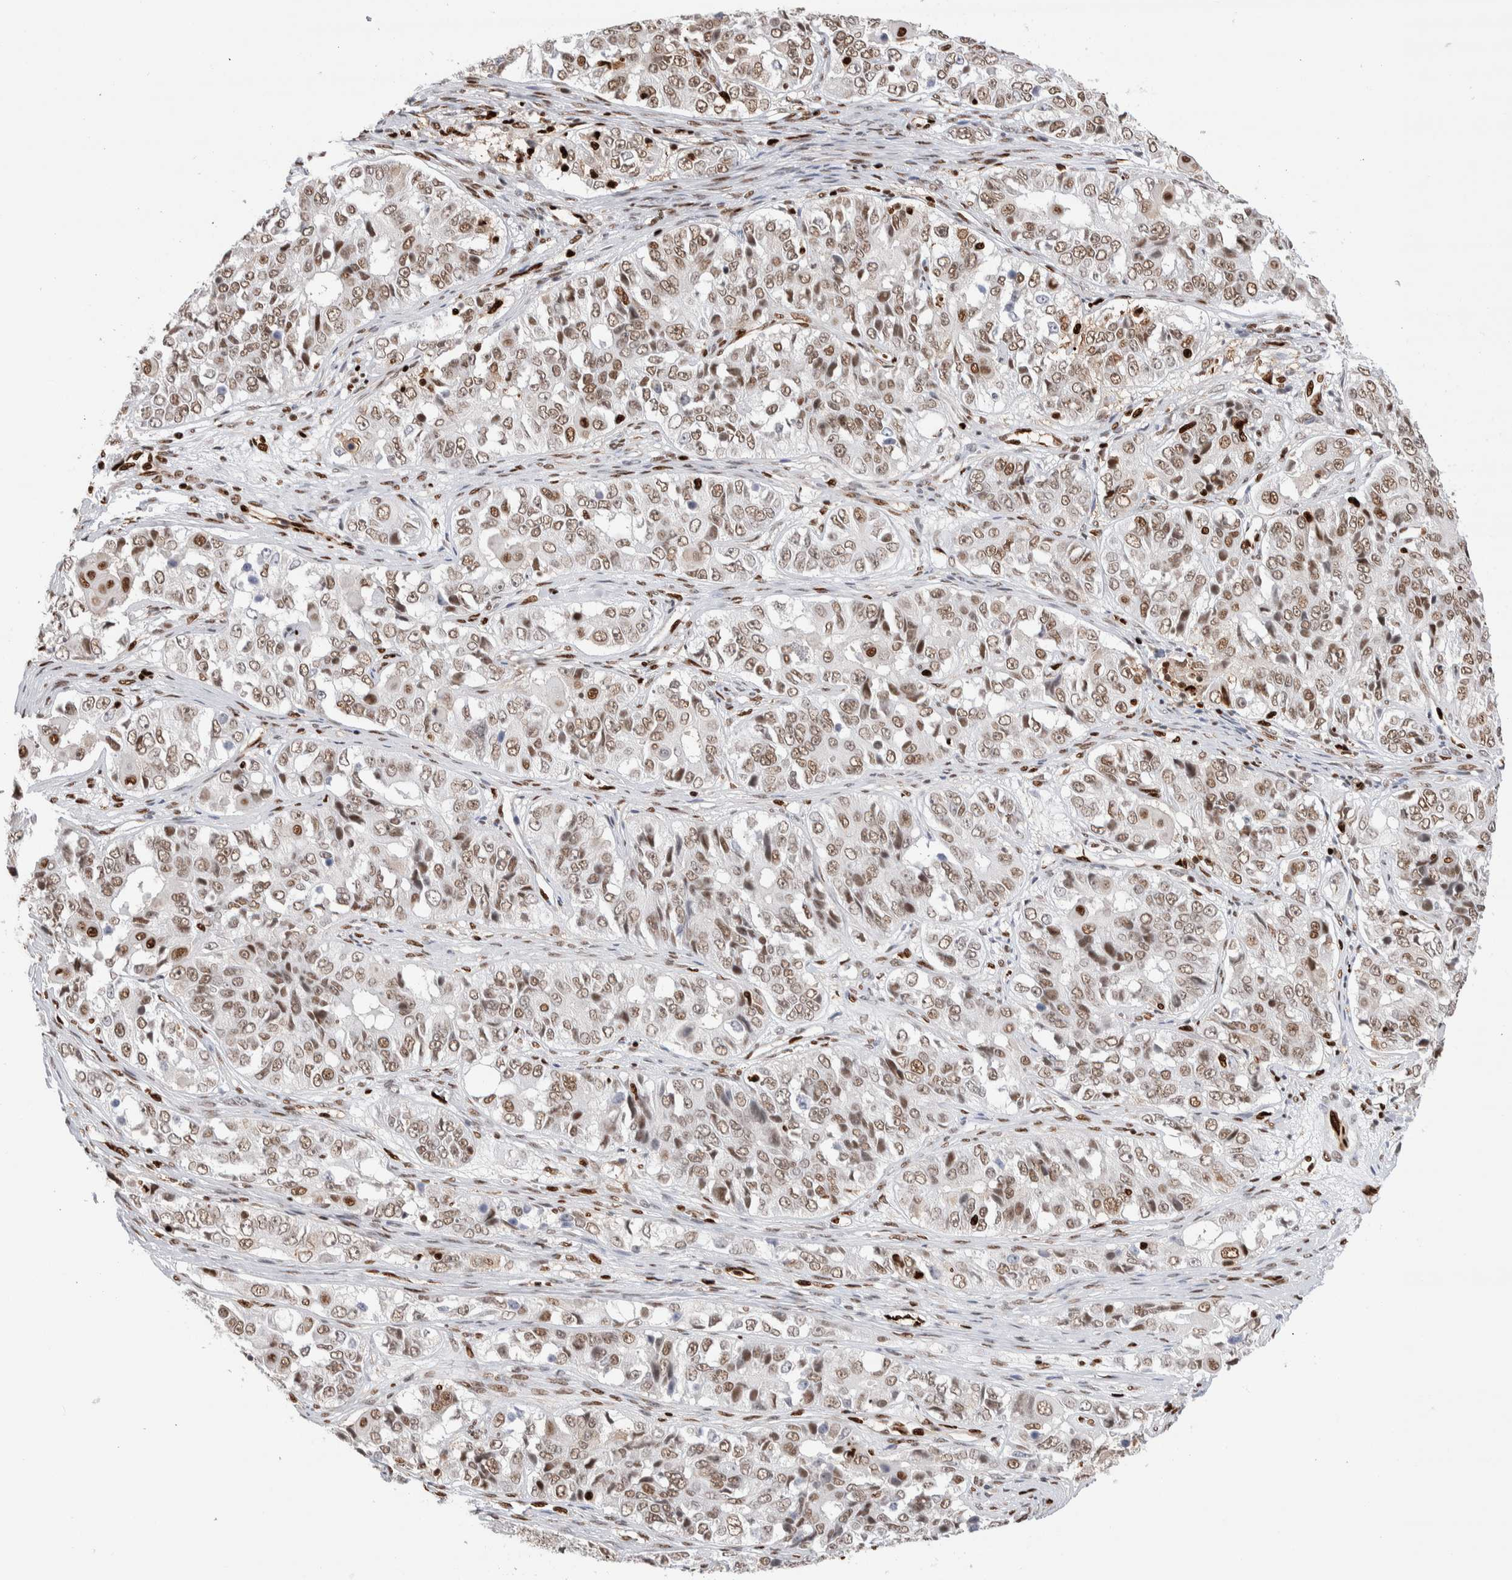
{"staining": {"intensity": "moderate", "quantity": ">75%", "location": "nuclear"}, "tissue": "ovarian cancer", "cell_type": "Tumor cells", "image_type": "cancer", "snomed": [{"axis": "morphology", "description": "Carcinoma, endometroid"}, {"axis": "topography", "description": "Ovary"}], "caption": "Endometroid carcinoma (ovarian) stained with IHC exhibits moderate nuclear expression in about >75% of tumor cells.", "gene": "RNASEK-C17orf49", "patient": {"sex": "female", "age": 51}}